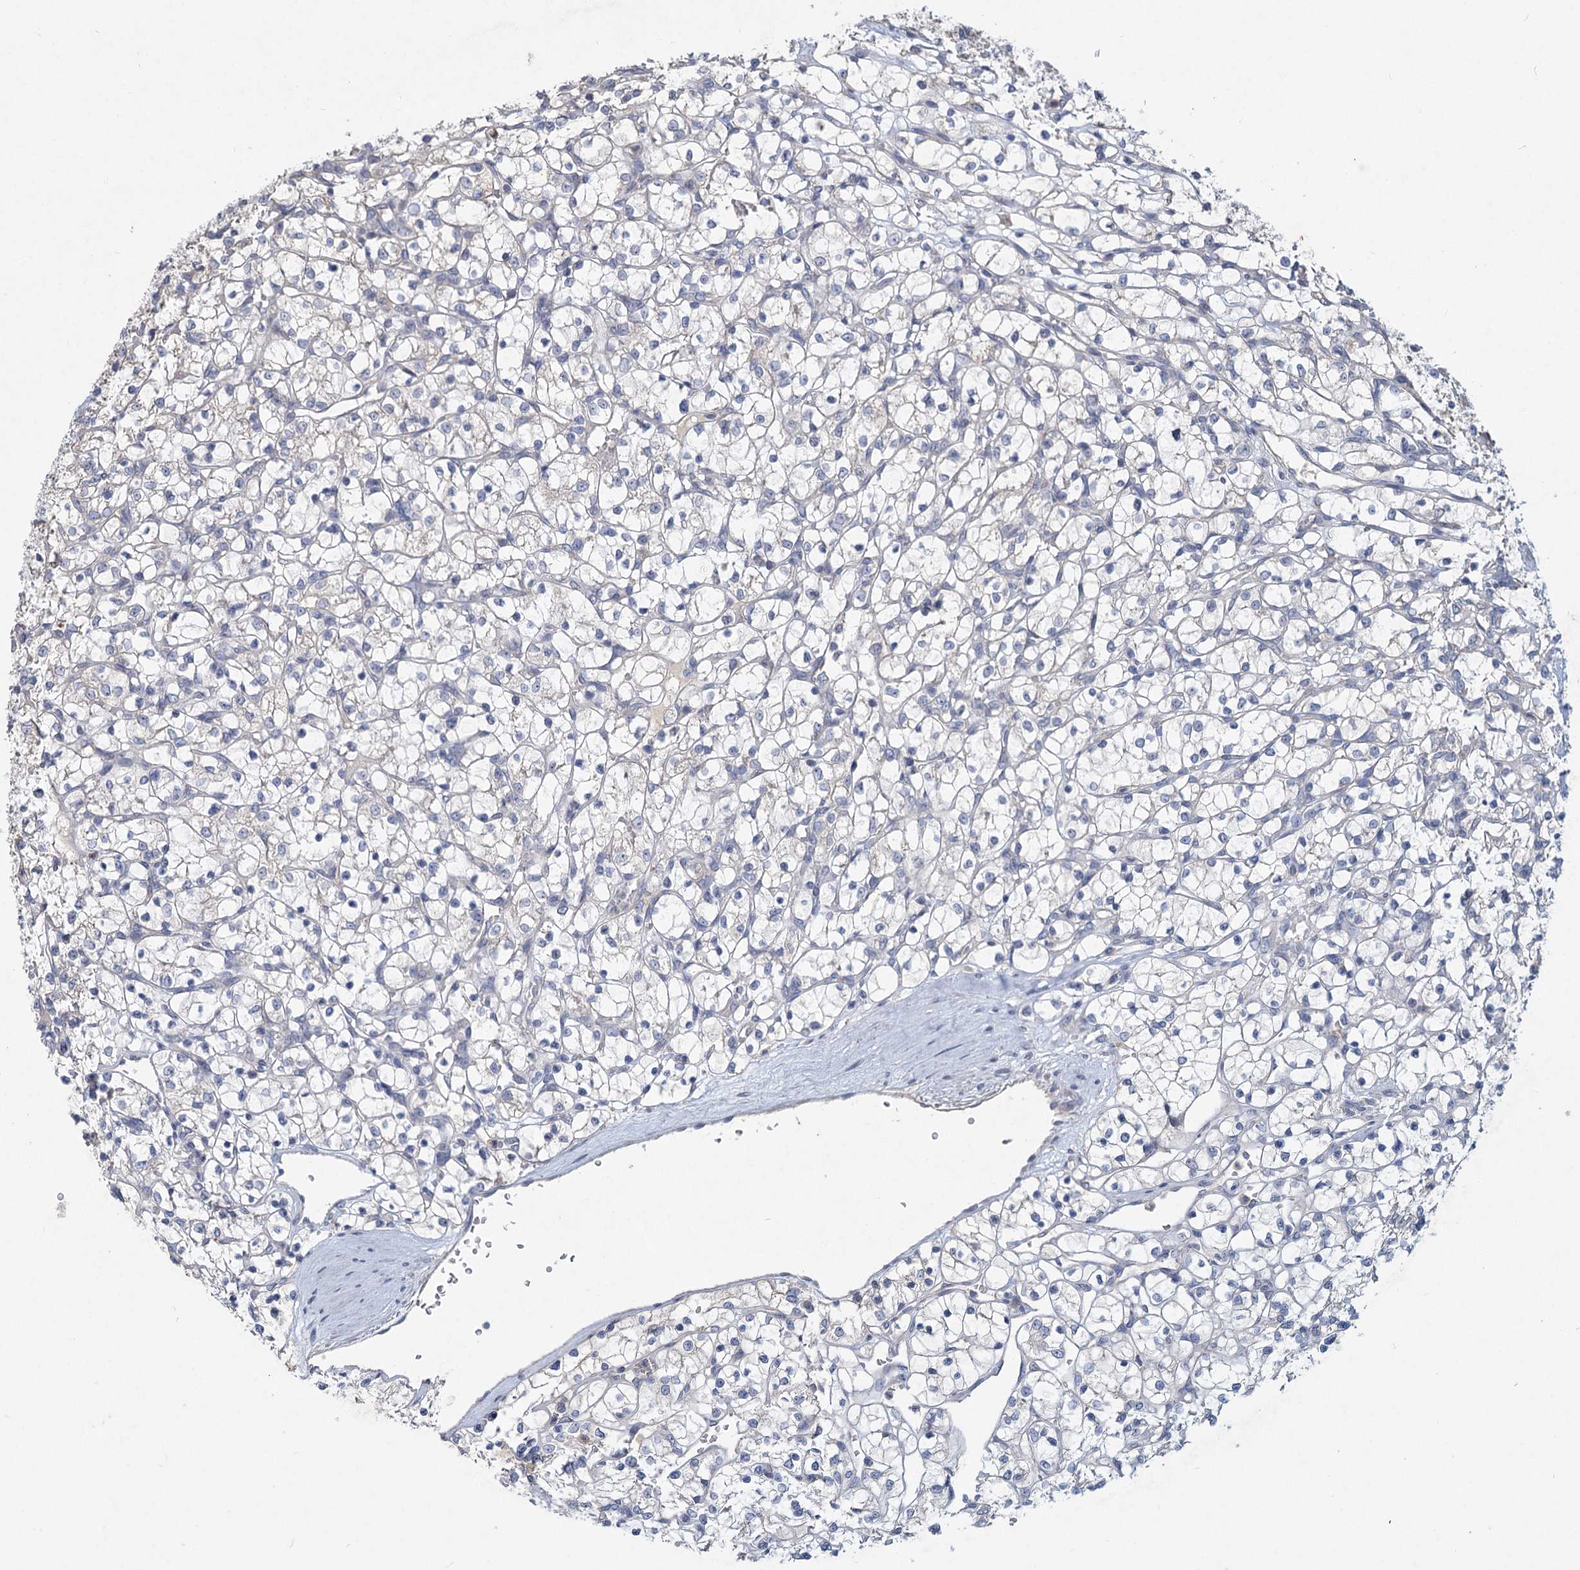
{"staining": {"intensity": "negative", "quantity": "none", "location": "none"}, "tissue": "renal cancer", "cell_type": "Tumor cells", "image_type": "cancer", "snomed": [{"axis": "morphology", "description": "Adenocarcinoma, NOS"}, {"axis": "topography", "description": "Kidney"}], "caption": "Renal adenocarcinoma was stained to show a protein in brown. There is no significant positivity in tumor cells.", "gene": "HES2", "patient": {"sex": "female", "age": 69}}